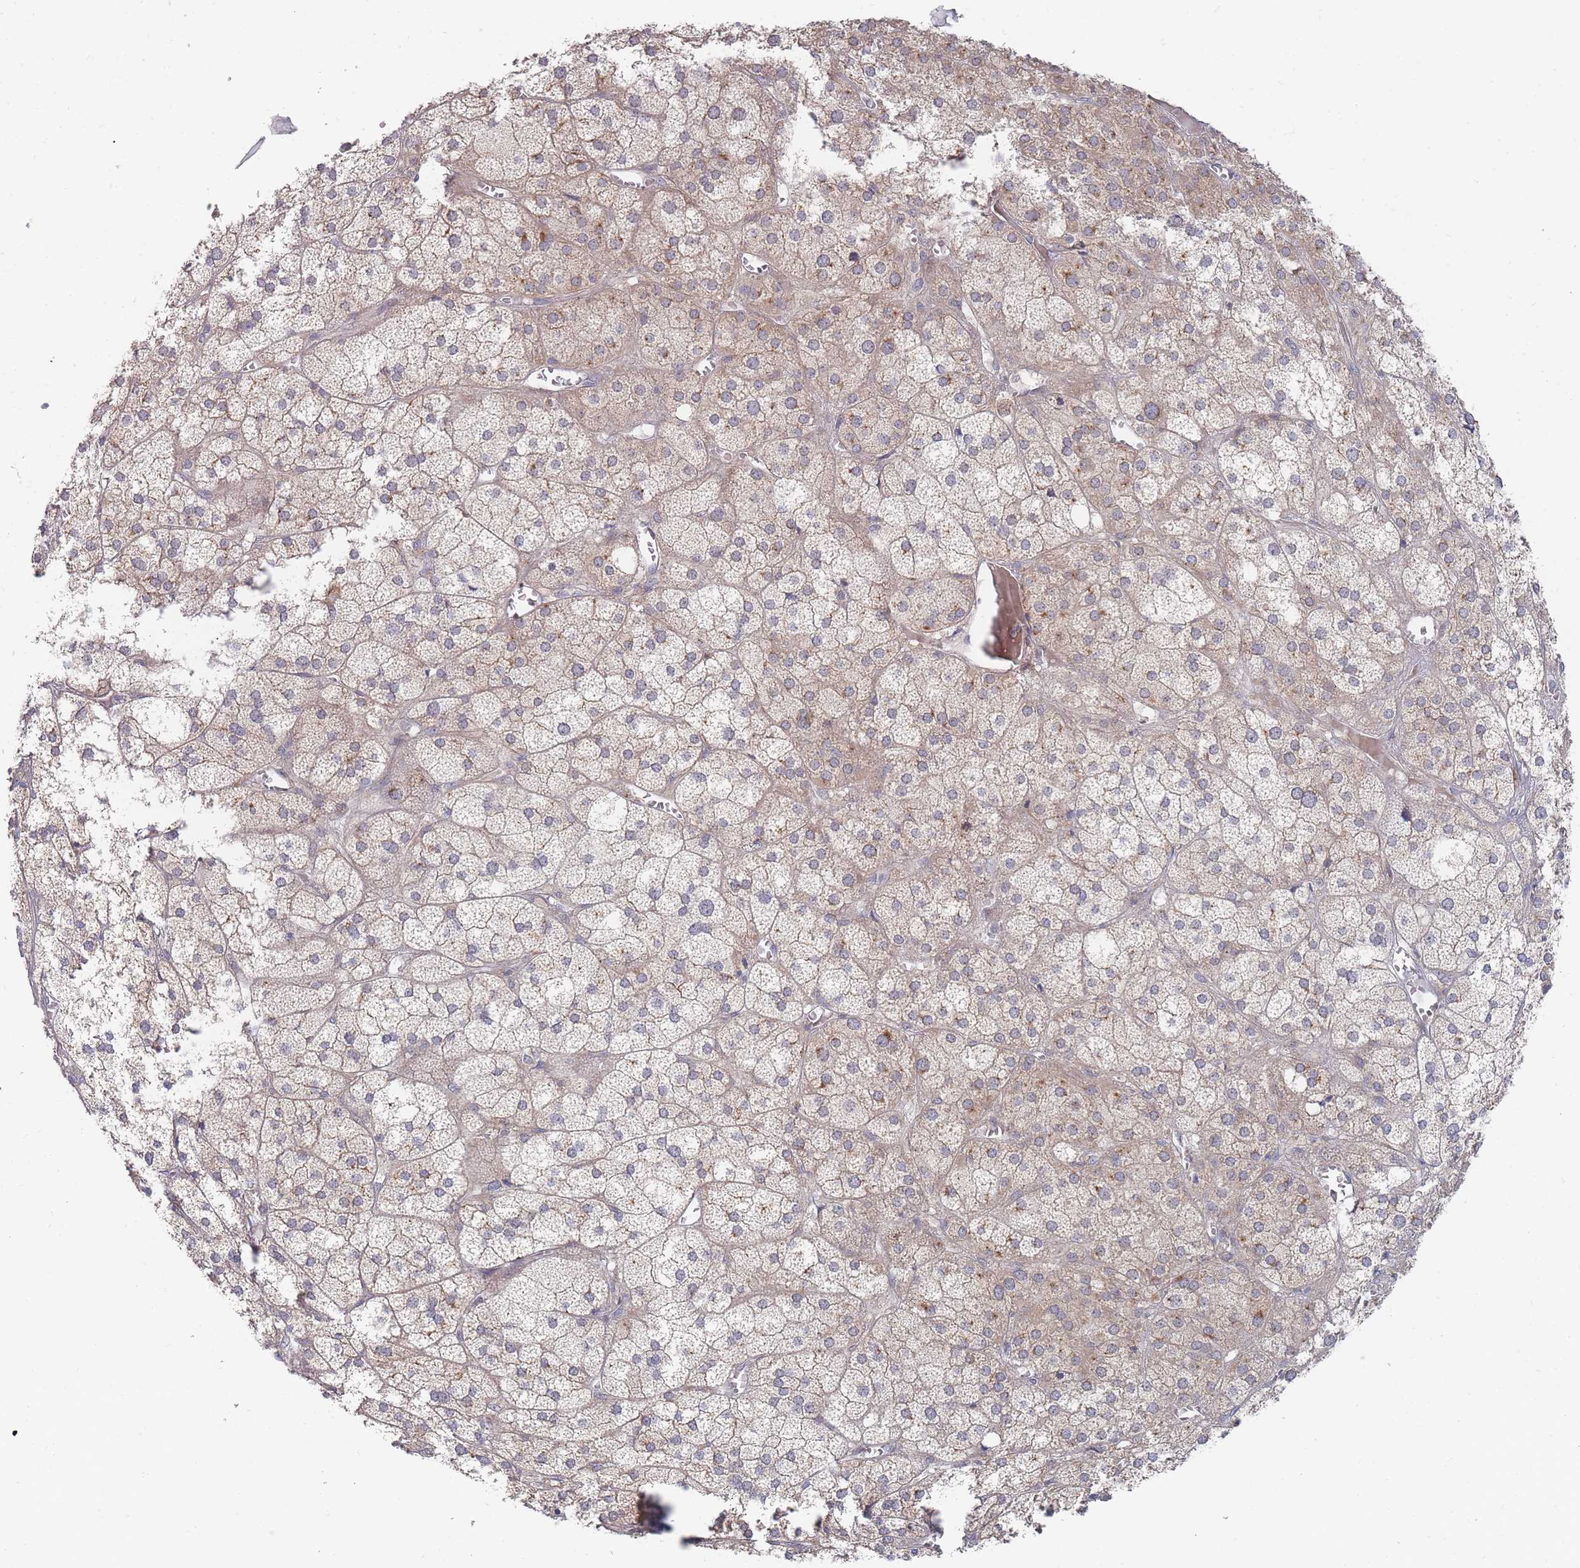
{"staining": {"intensity": "moderate", "quantity": "25%-75%", "location": "cytoplasmic/membranous"}, "tissue": "adrenal gland", "cell_type": "Glandular cells", "image_type": "normal", "snomed": [{"axis": "morphology", "description": "Normal tissue, NOS"}, {"axis": "topography", "description": "Adrenal gland"}], "caption": "IHC of normal human adrenal gland shows medium levels of moderate cytoplasmic/membranous staining in approximately 25%-75% of glandular cells. The protein is shown in brown color, while the nuclei are stained blue.", "gene": "SLC35F5", "patient": {"sex": "female", "age": 61}}